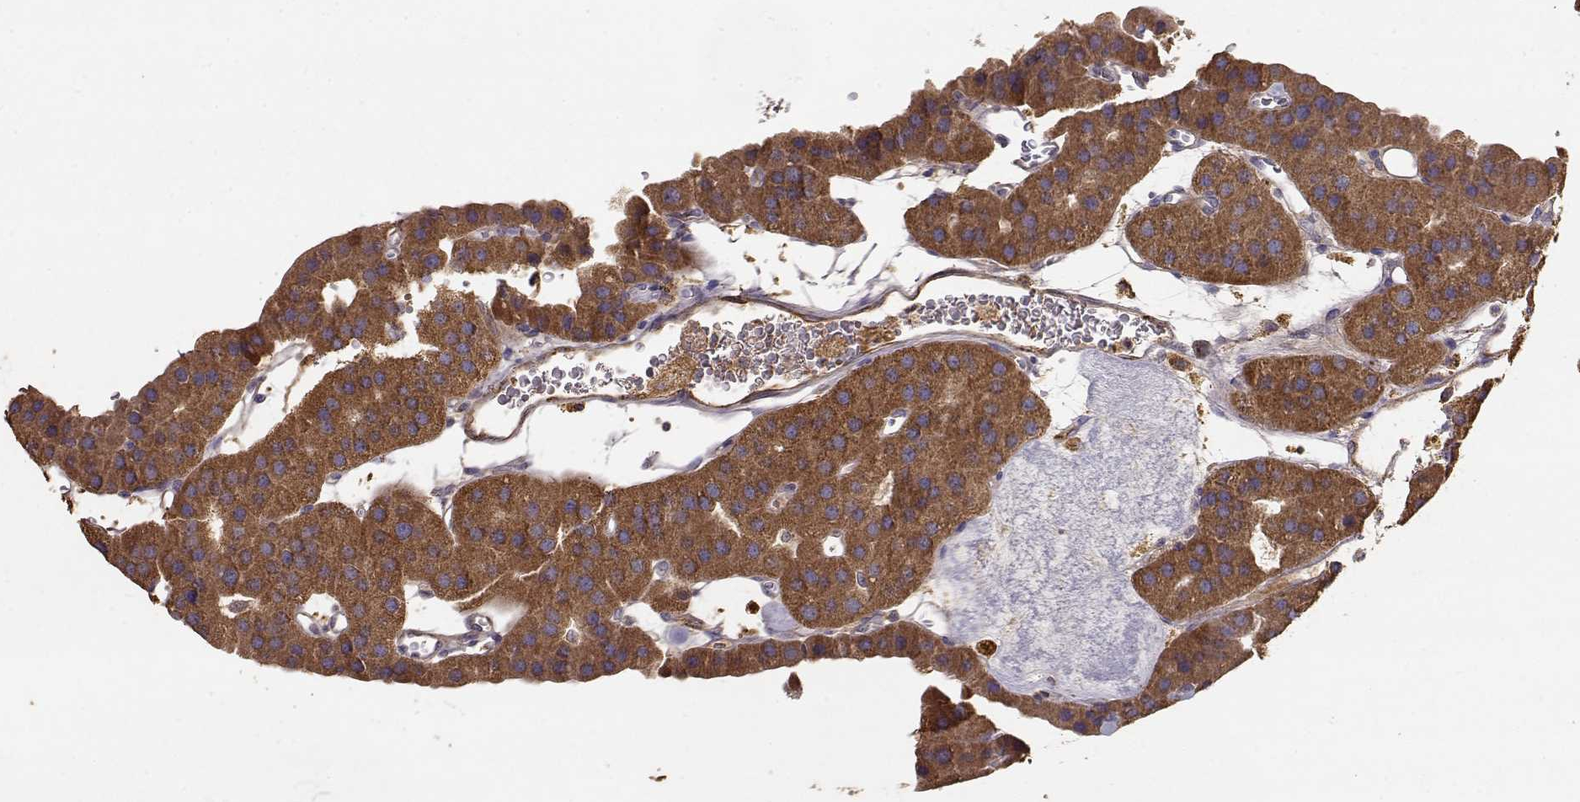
{"staining": {"intensity": "strong", "quantity": ">75%", "location": "cytoplasmic/membranous"}, "tissue": "parathyroid gland", "cell_type": "Glandular cells", "image_type": "normal", "snomed": [{"axis": "morphology", "description": "Normal tissue, NOS"}, {"axis": "morphology", "description": "Adenoma, NOS"}, {"axis": "topography", "description": "Parathyroid gland"}], "caption": "The image demonstrates a brown stain indicating the presence of a protein in the cytoplasmic/membranous of glandular cells in parathyroid gland.", "gene": "TARS3", "patient": {"sex": "female", "age": 86}}